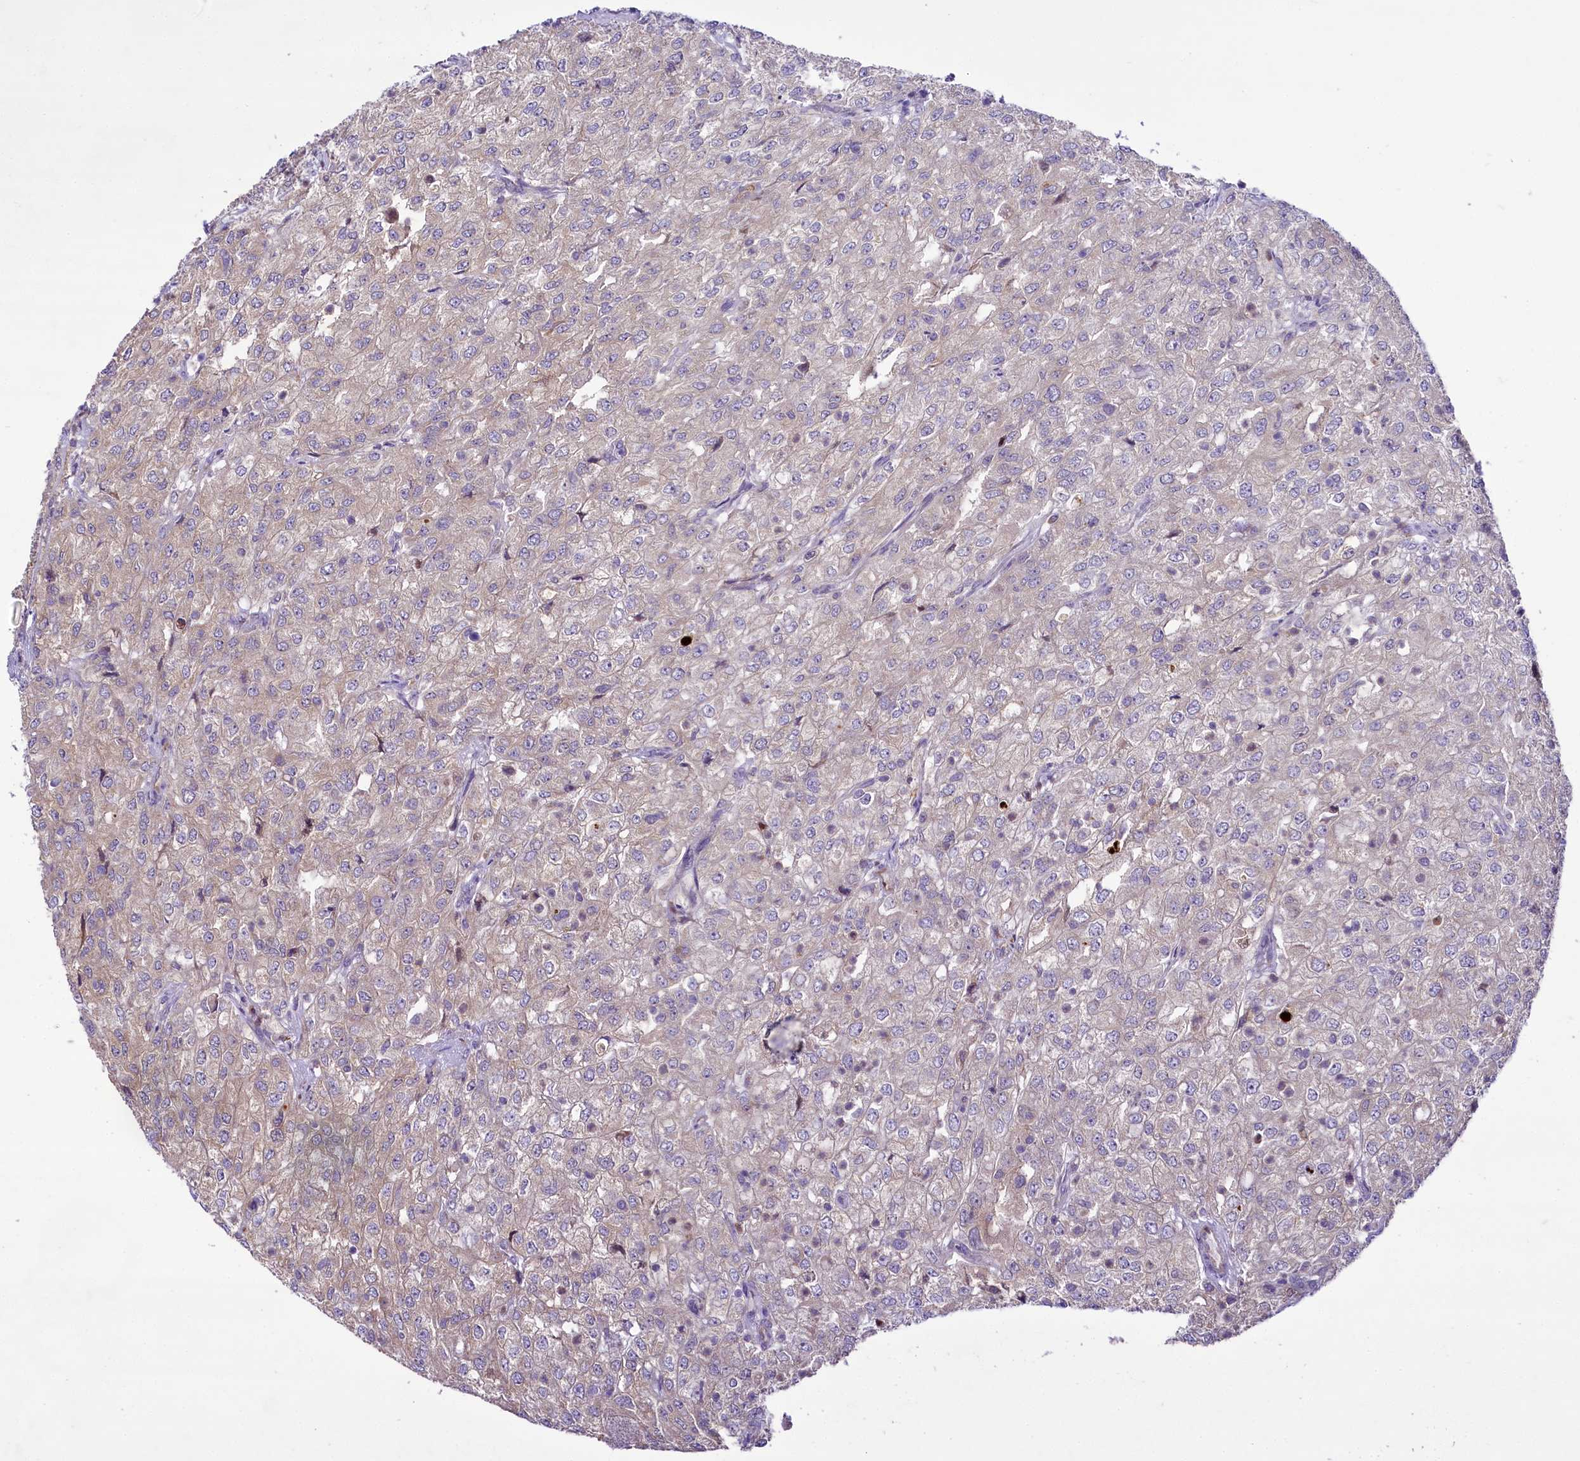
{"staining": {"intensity": "weak", "quantity": "25%-75%", "location": "cytoplasmic/membranous"}, "tissue": "renal cancer", "cell_type": "Tumor cells", "image_type": "cancer", "snomed": [{"axis": "morphology", "description": "Adenocarcinoma, NOS"}, {"axis": "topography", "description": "Kidney"}], "caption": "Human adenocarcinoma (renal) stained with a brown dye displays weak cytoplasmic/membranous positive staining in about 25%-75% of tumor cells.", "gene": "ZC3H12C", "patient": {"sex": "female", "age": 54}}